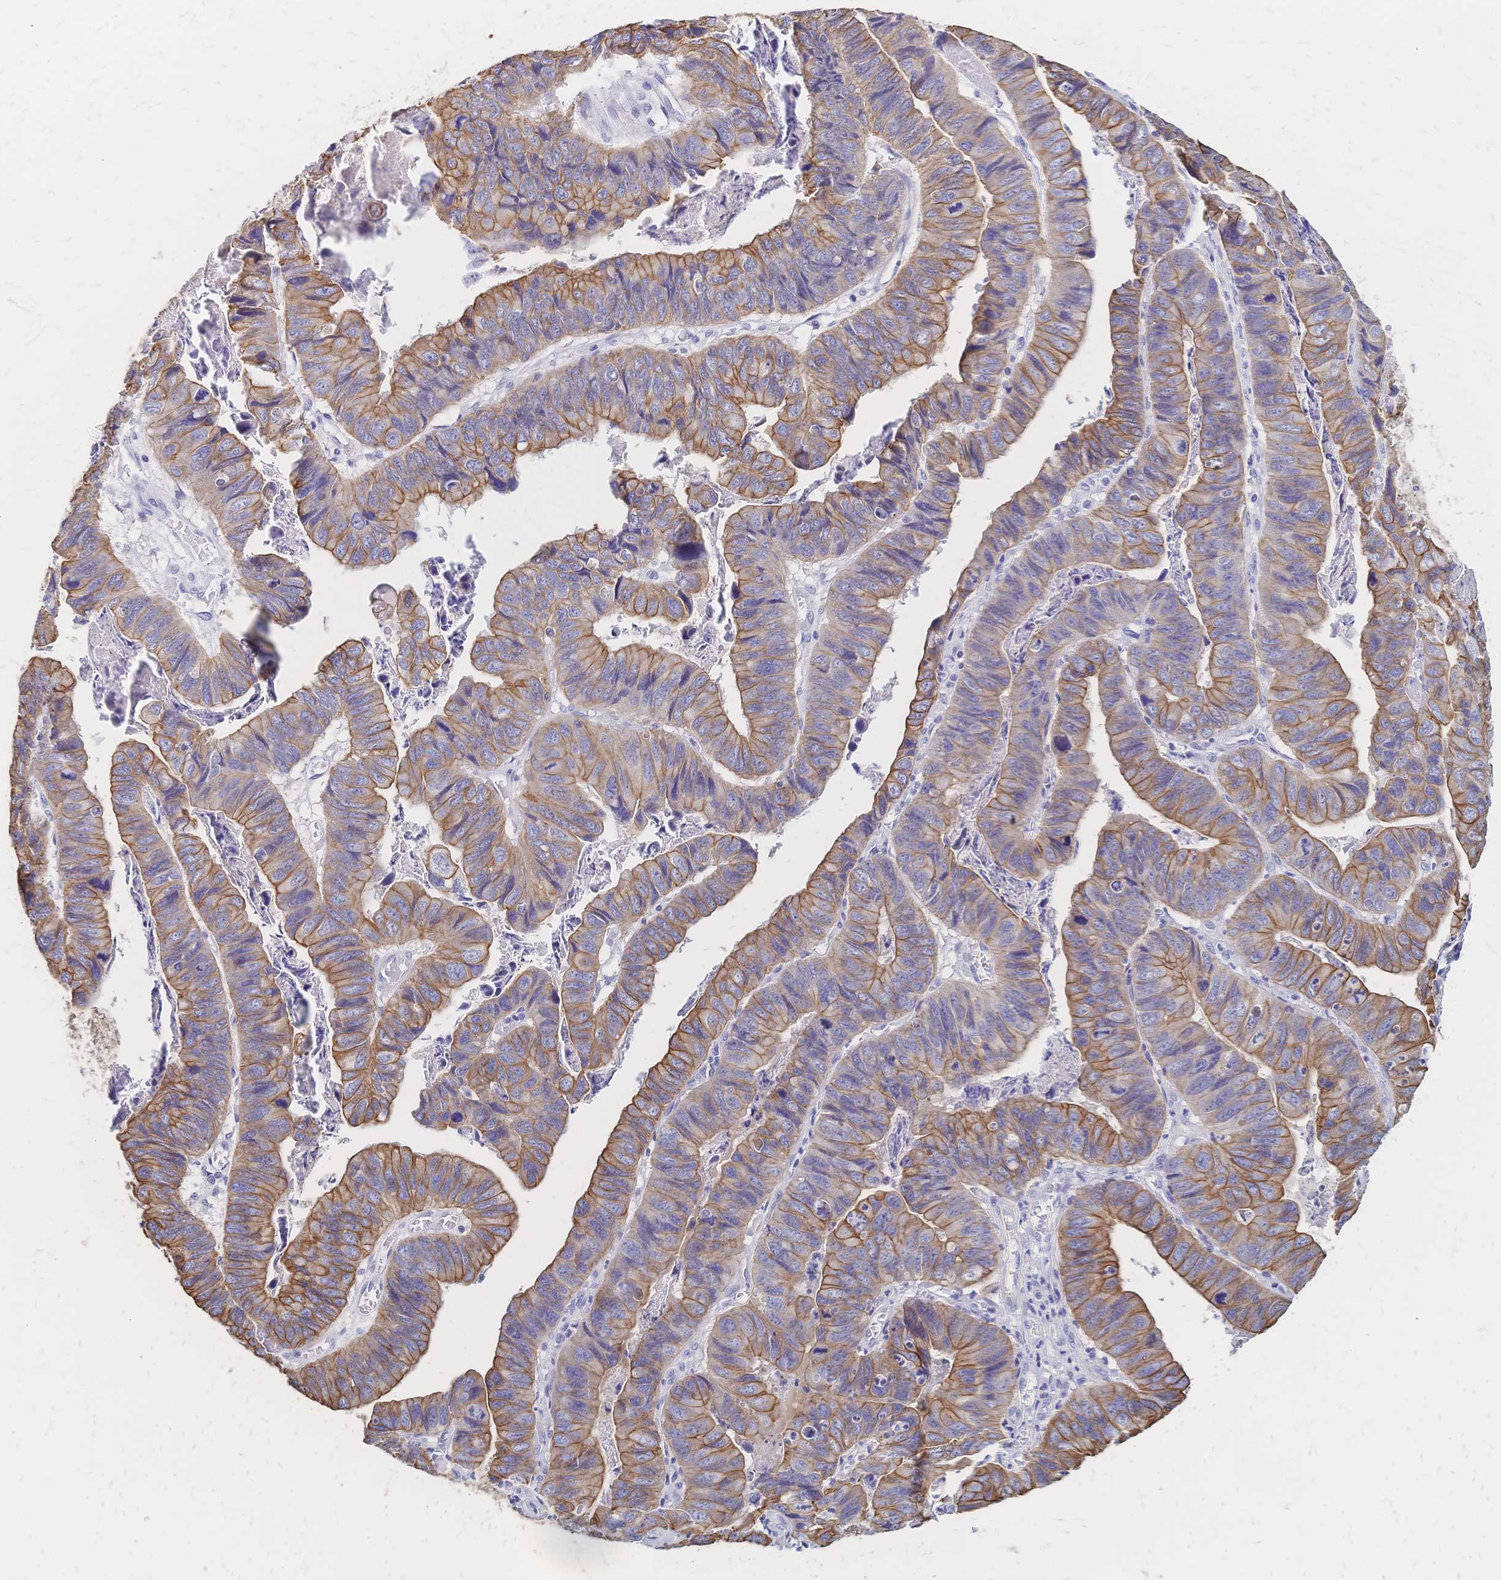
{"staining": {"intensity": "moderate", "quantity": ">75%", "location": "cytoplasmic/membranous"}, "tissue": "stomach cancer", "cell_type": "Tumor cells", "image_type": "cancer", "snomed": [{"axis": "morphology", "description": "Adenocarcinoma, NOS"}, {"axis": "topography", "description": "Stomach, lower"}], "caption": "Moderate cytoplasmic/membranous protein staining is seen in about >75% of tumor cells in stomach cancer. The protein is stained brown, and the nuclei are stained in blue (DAB IHC with brightfield microscopy, high magnification).", "gene": "DTNB", "patient": {"sex": "male", "age": 77}}